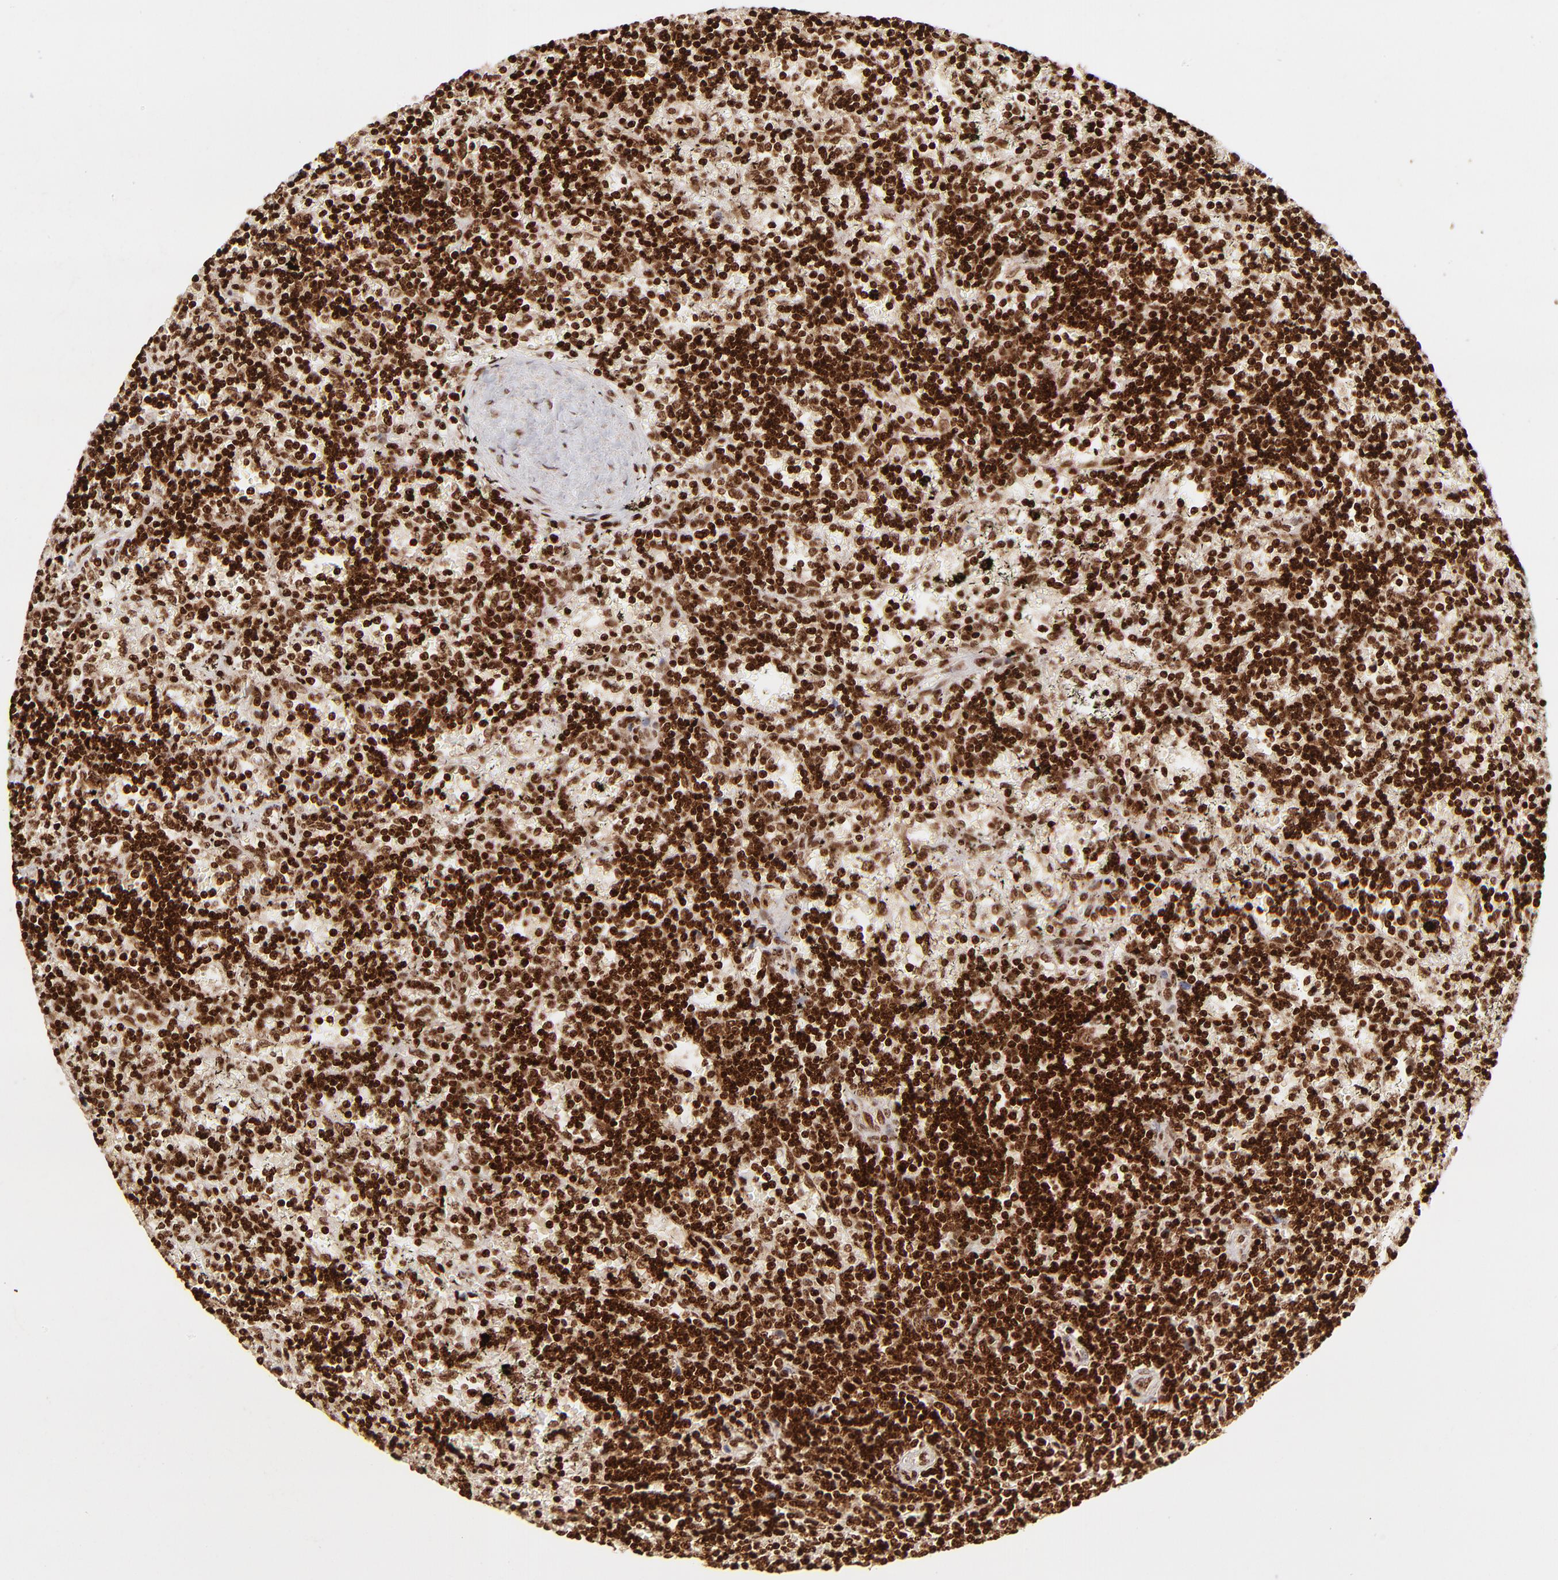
{"staining": {"intensity": "strong", "quantity": ">75%", "location": "nuclear"}, "tissue": "lymphoma", "cell_type": "Tumor cells", "image_type": "cancer", "snomed": [{"axis": "morphology", "description": "Malignant lymphoma, non-Hodgkin's type, Low grade"}, {"axis": "topography", "description": "Spleen"}], "caption": "Human malignant lymphoma, non-Hodgkin's type (low-grade) stained with a protein marker exhibits strong staining in tumor cells.", "gene": "MED15", "patient": {"sex": "male", "age": 60}}